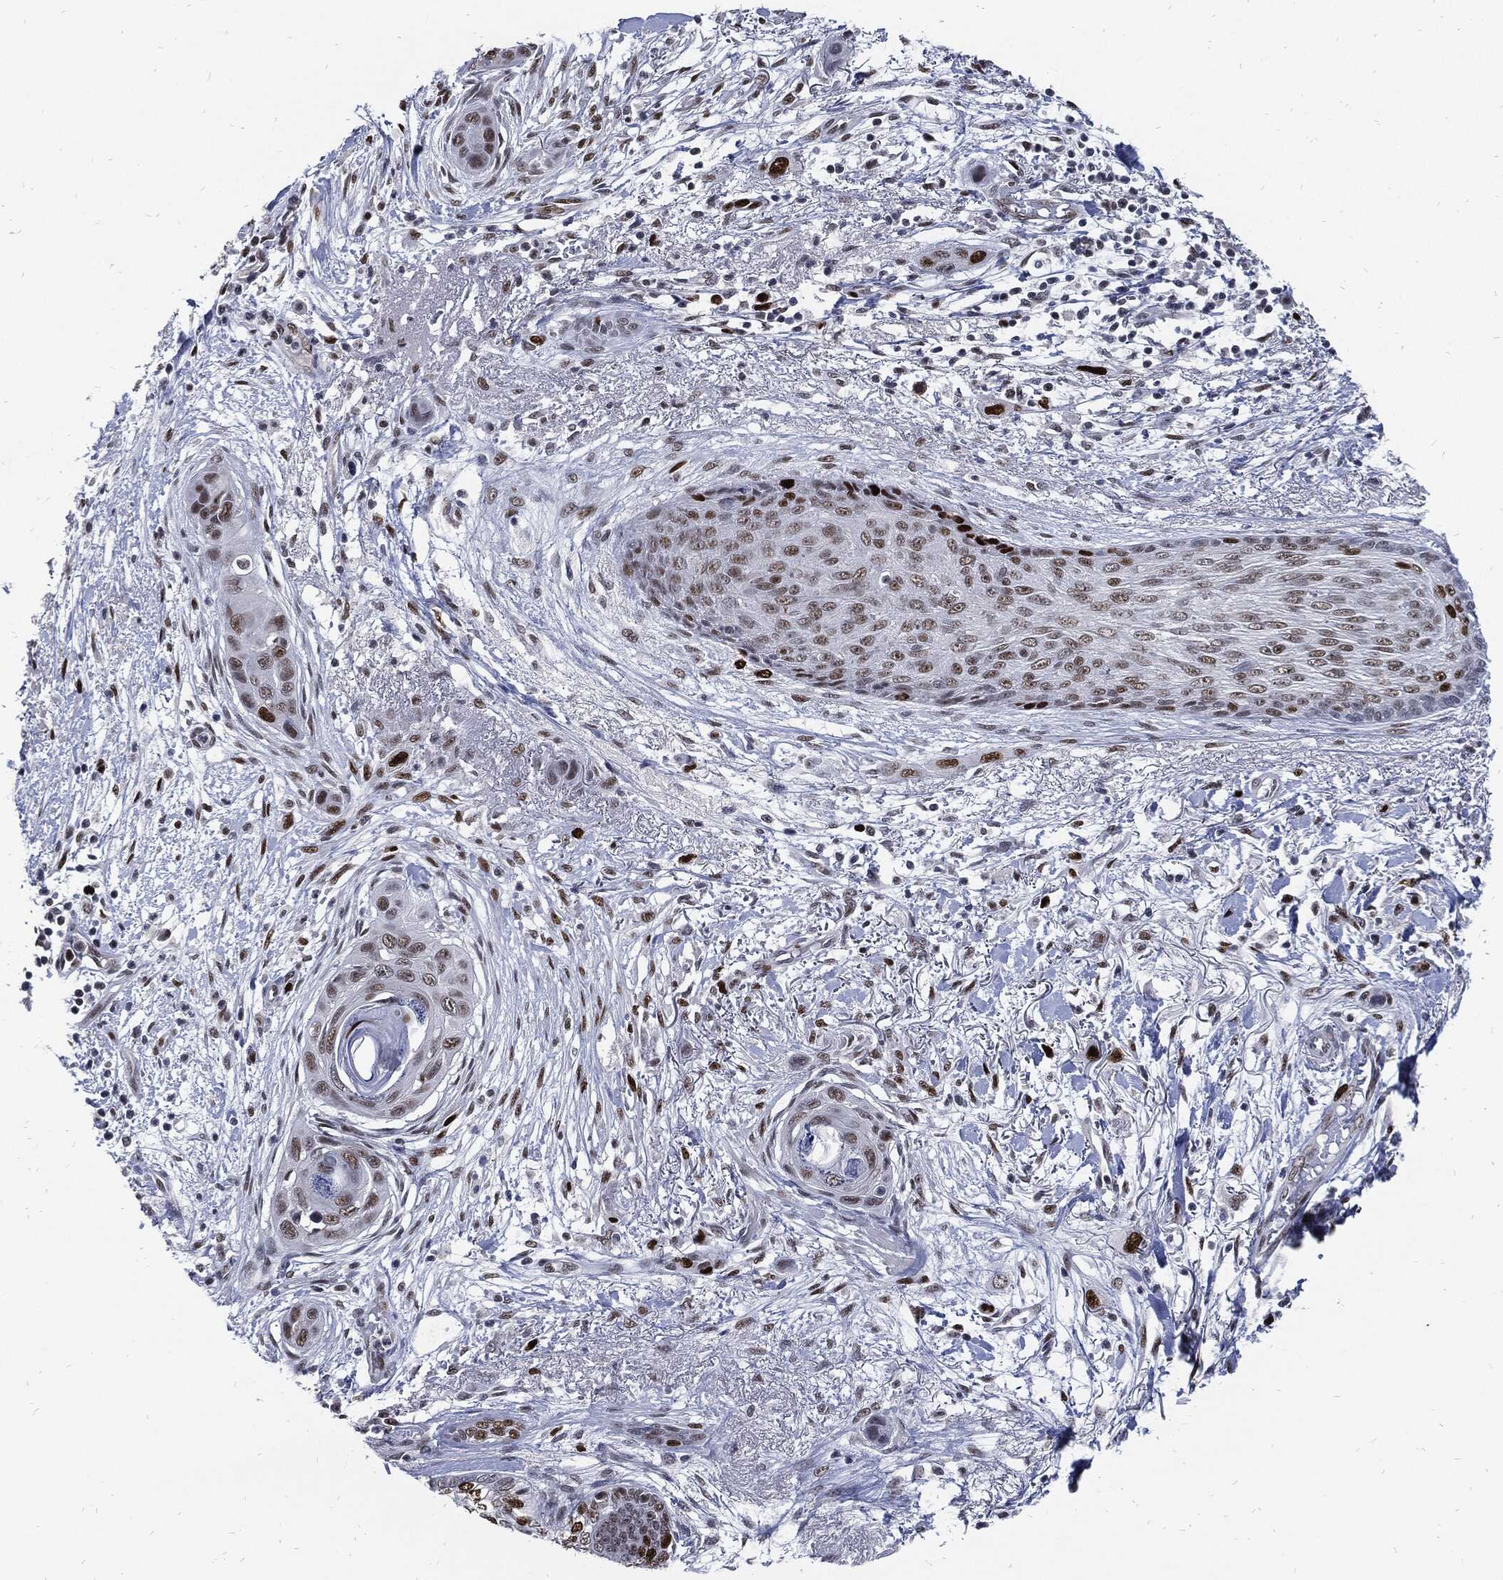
{"staining": {"intensity": "strong", "quantity": "<25%", "location": "nuclear"}, "tissue": "skin cancer", "cell_type": "Tumor cells", "image_type": "cancer", "snomed": [{"axis": "morphology", "description": "Squamous cell carcinoma, NOS"}, {"axis": "topography", "description": "Skin"}], "caption": "Immunohistochemical staining of human skin cancer (squamous cell carcinoma) shows strong nuclear protein expression in approximately <25% of tumor cells.", "gene": "NBN", "patient": {"sex": "male", "age": 79}}